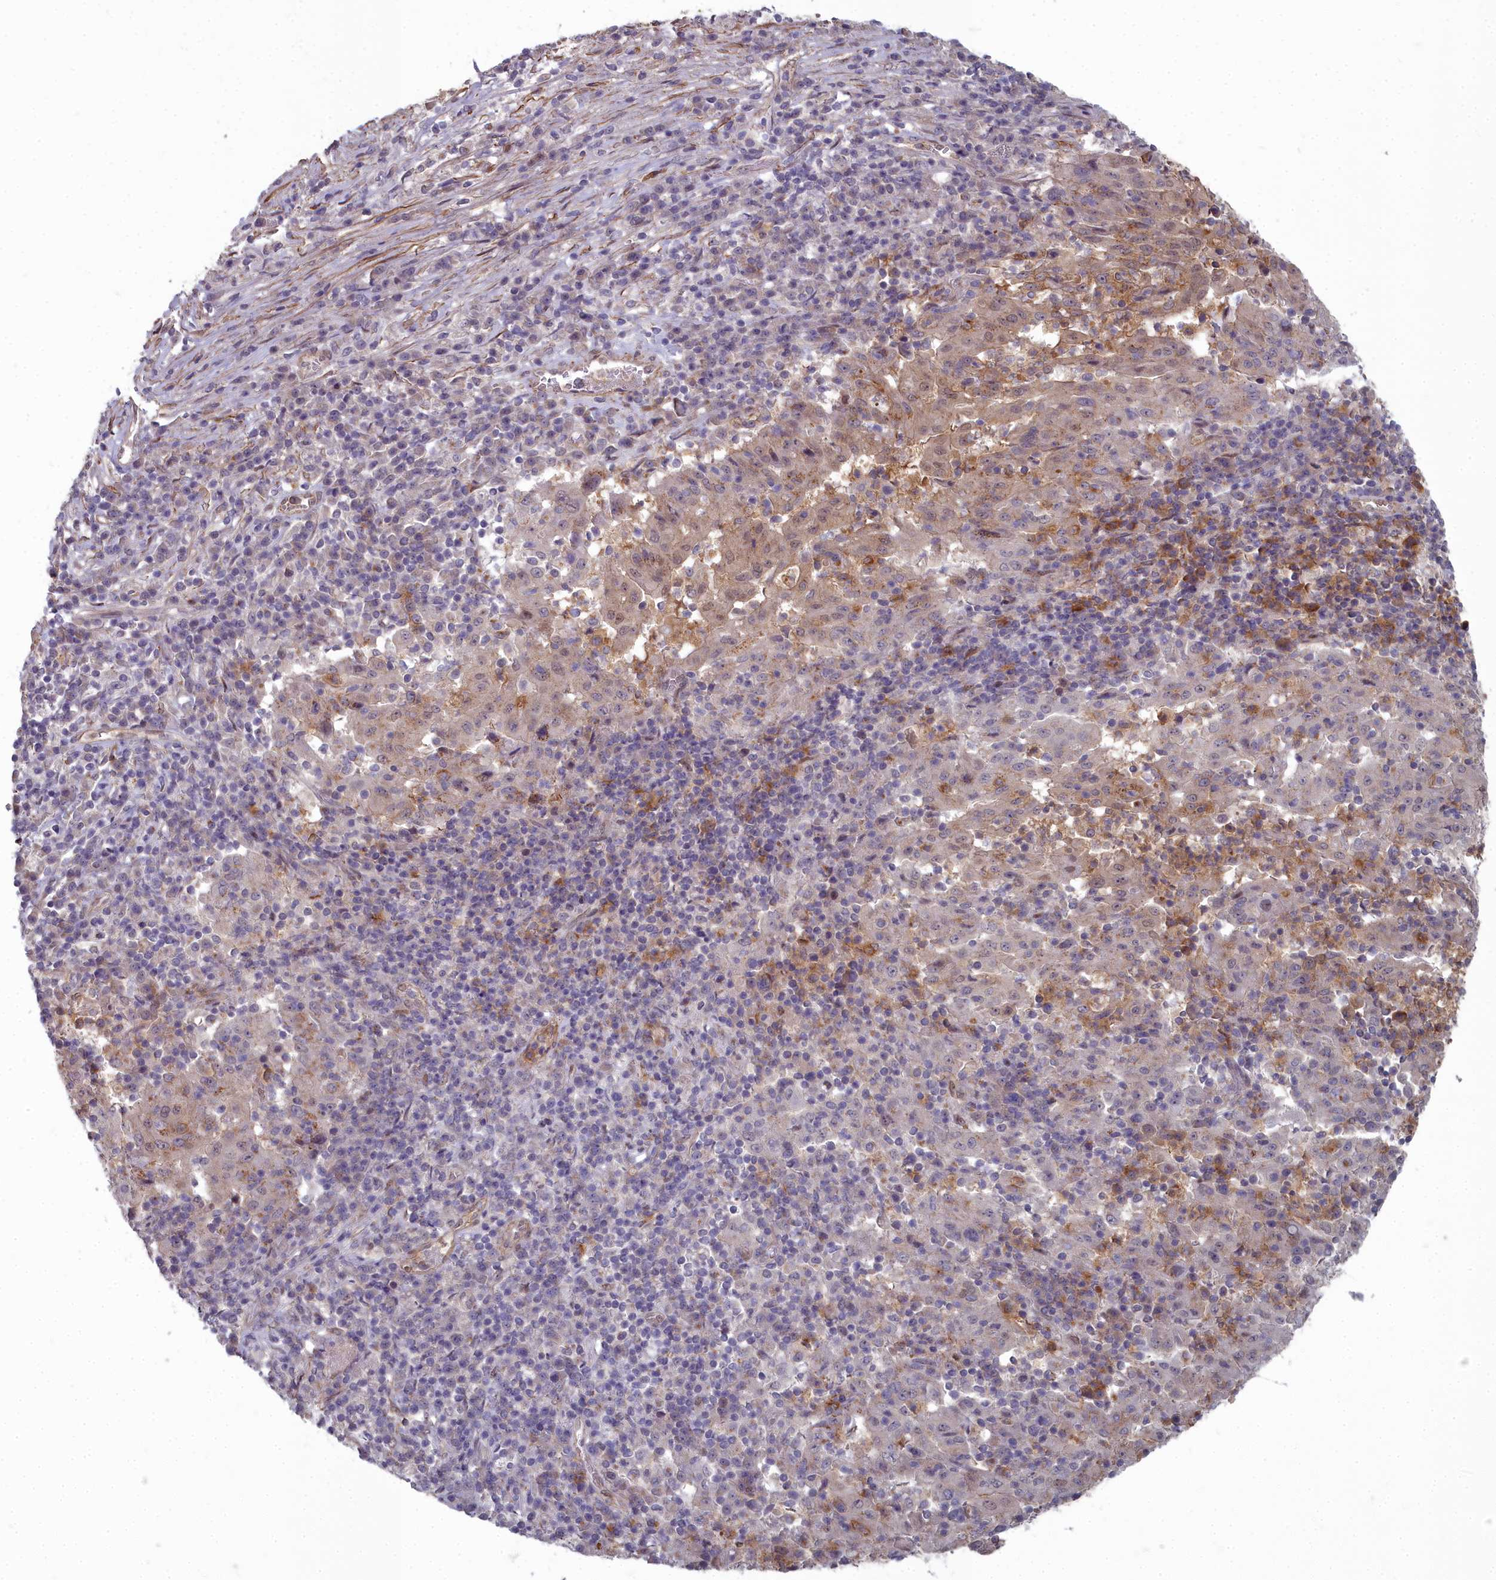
{"staining": {"intensity": "weak", "quantity": "25%-75%", "location": "cytoplasmic/membranous,nuclear"}, "tissue": "pancreatic cancer", "cell_type": "Tumor cells", "image_type": "cancer", "snomed": [{"axis": "morphology", "description": "Adenocarcinoma, NOS"}, {"axis": "topography", "description": "Pancreas"}], "caption": "Immunohistochemical staining of human adenocarcinoma (pancreatic) shows weak cytoplasmic/membranous and nuclear protein expression in approximately 25%-75% of tumor cells. The staining was performed using DAB (3,3'-diaminobenzidine) to visualize the protein expression in brown, while the nuclei were stained in blue with hematoxylin (Magnification: 20x).", "gene": "ZNF626", "patient": {"sex": "male", "age": 63}}